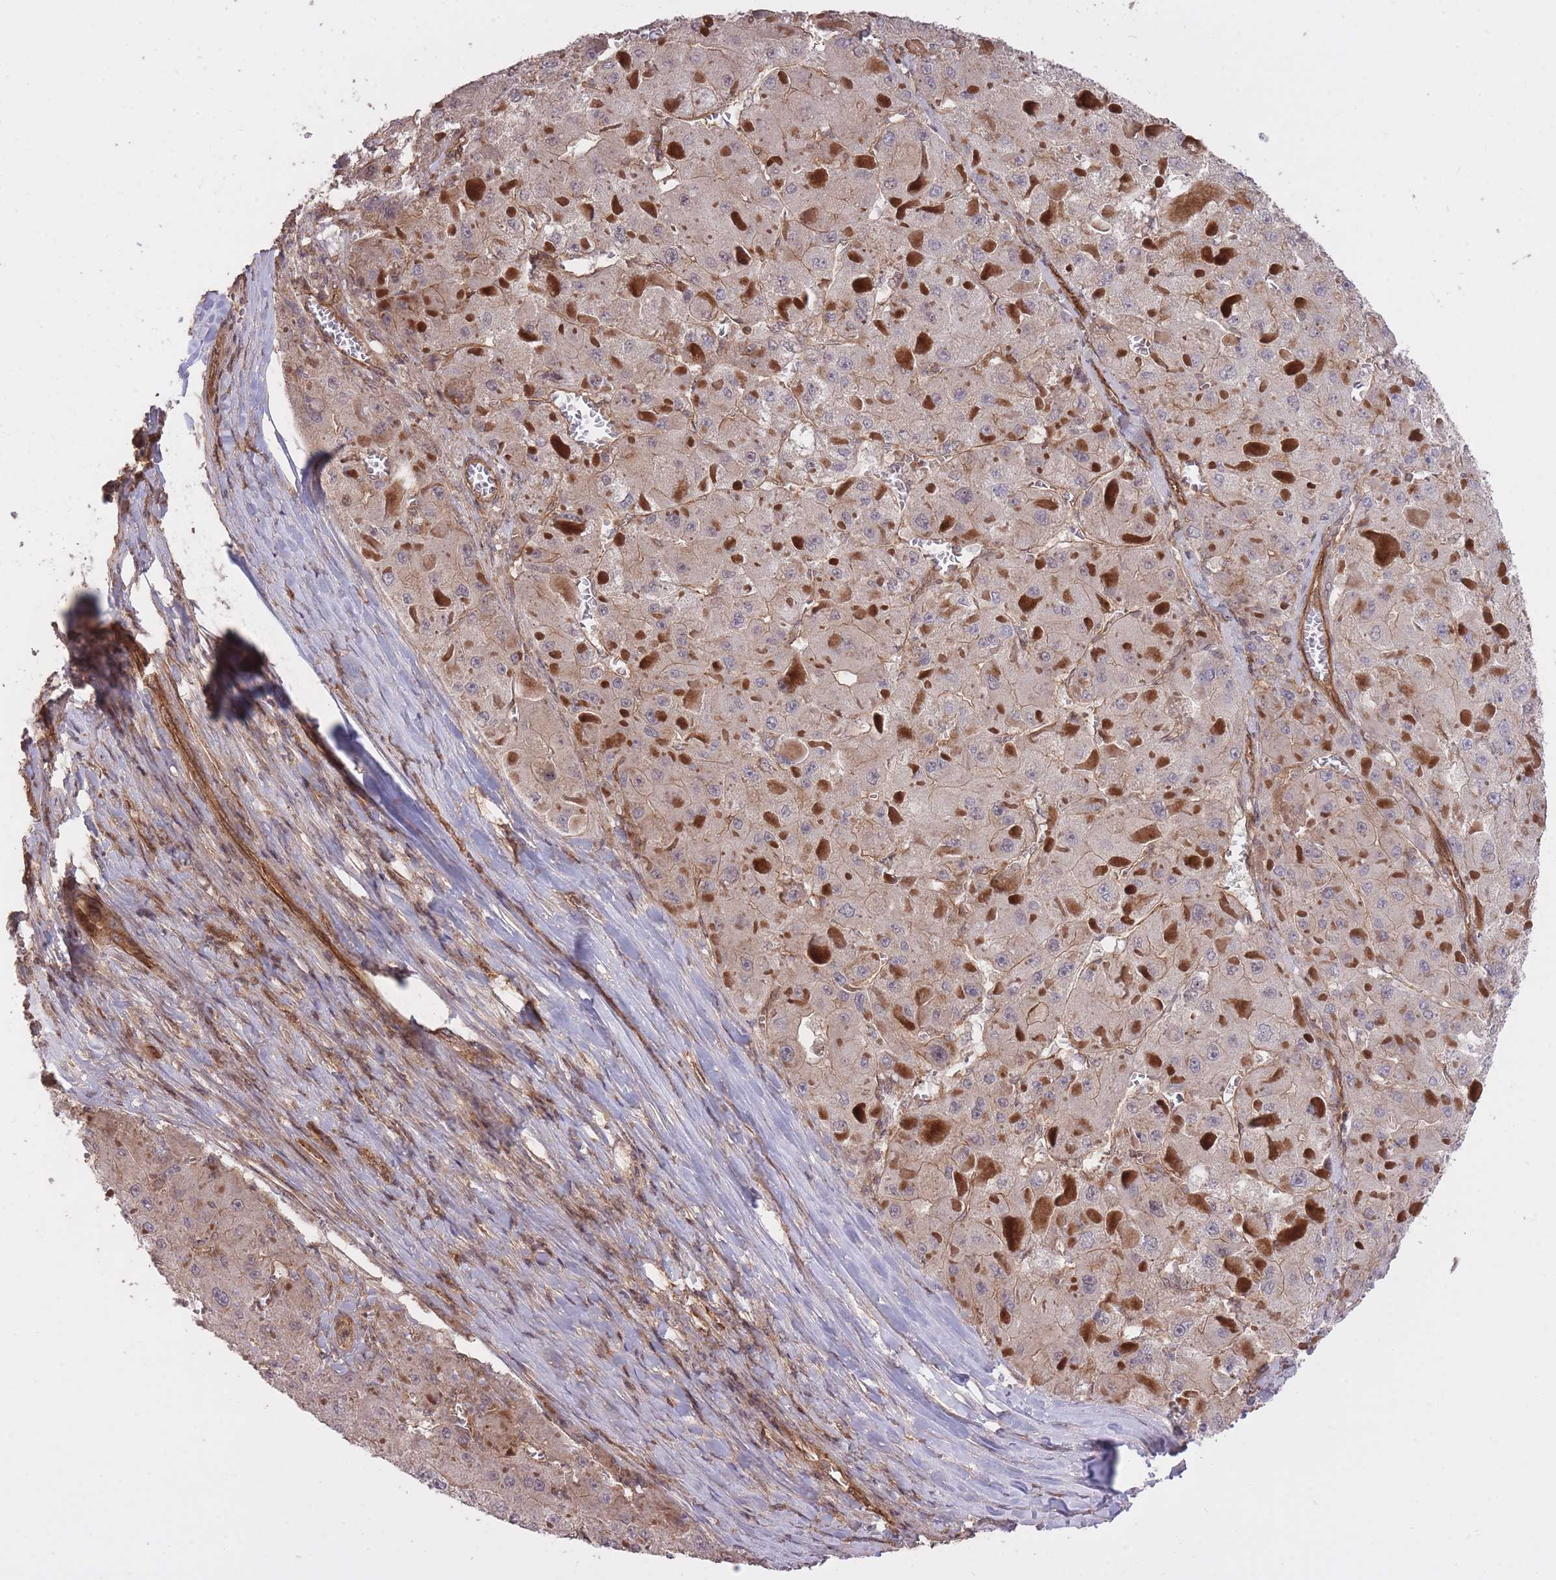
{"staining": {"intensity": "weak", "quantity": "25%-75%", "location": "cytoplasmic/membranous"}, "tissue": "liver cancer", "cell_type": "Tumor cells", "image_type": "cancer", "snomed": [{"axis": "morphology", "description": "Carcinoma, Hepatocellular, NOS"}, {"axis": "topography", "description": "Liver"}], "caption": "Protein expression analysis of human liver cancer (hepatocellular carcinoma) reveals weak cytoplasmic/membranous expression in about 25%-75% of tumor cells. The staining was performed using DAB, with brown indicating positive protein expression. Nuclei are stained blue with hematoxylin.", "gene": "PLD1", "patient": {"sex": "female", "age": 73}}